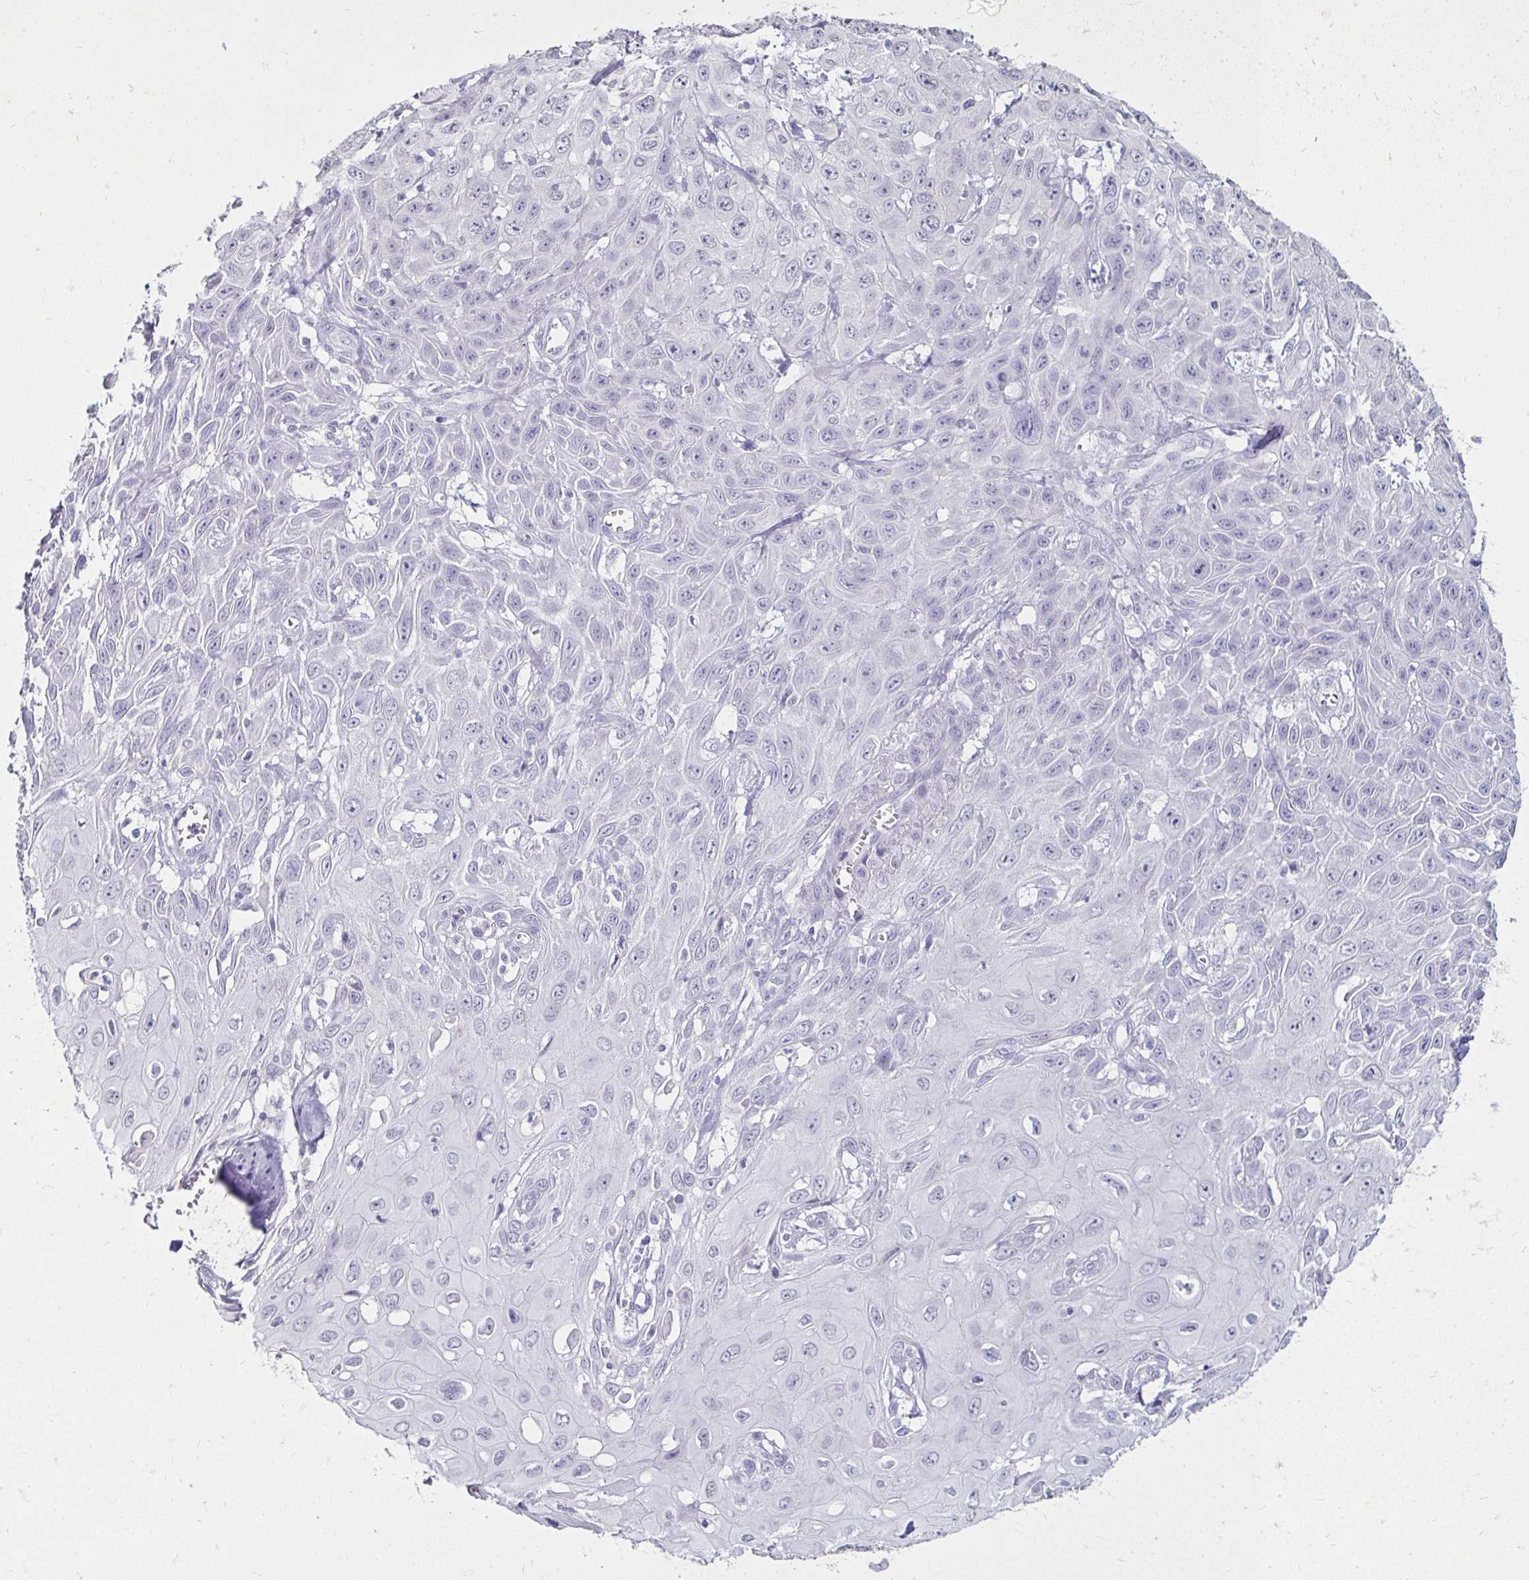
{"staining": {"intensity": "negative", "quantity": "none", "location": "none"}, "tissue": "skin cancer", "cell_type": "Tumor cells", "image_type": "cancer", "snomed": [{"axis": "morphology", "description": "Squamous cell carcinoma, NOS"}, {"axis": "topography", "description": "Skin"}, {"axis": "topography", "description": "Vulva"}], "caption": "This is an immunohistochemistry photomicrograph of human squamous cell carcinoma (skin). There is no positivity in tumor cells.", "gene": "TOMM34", "patient": {"sex": "female", "age": 71}}